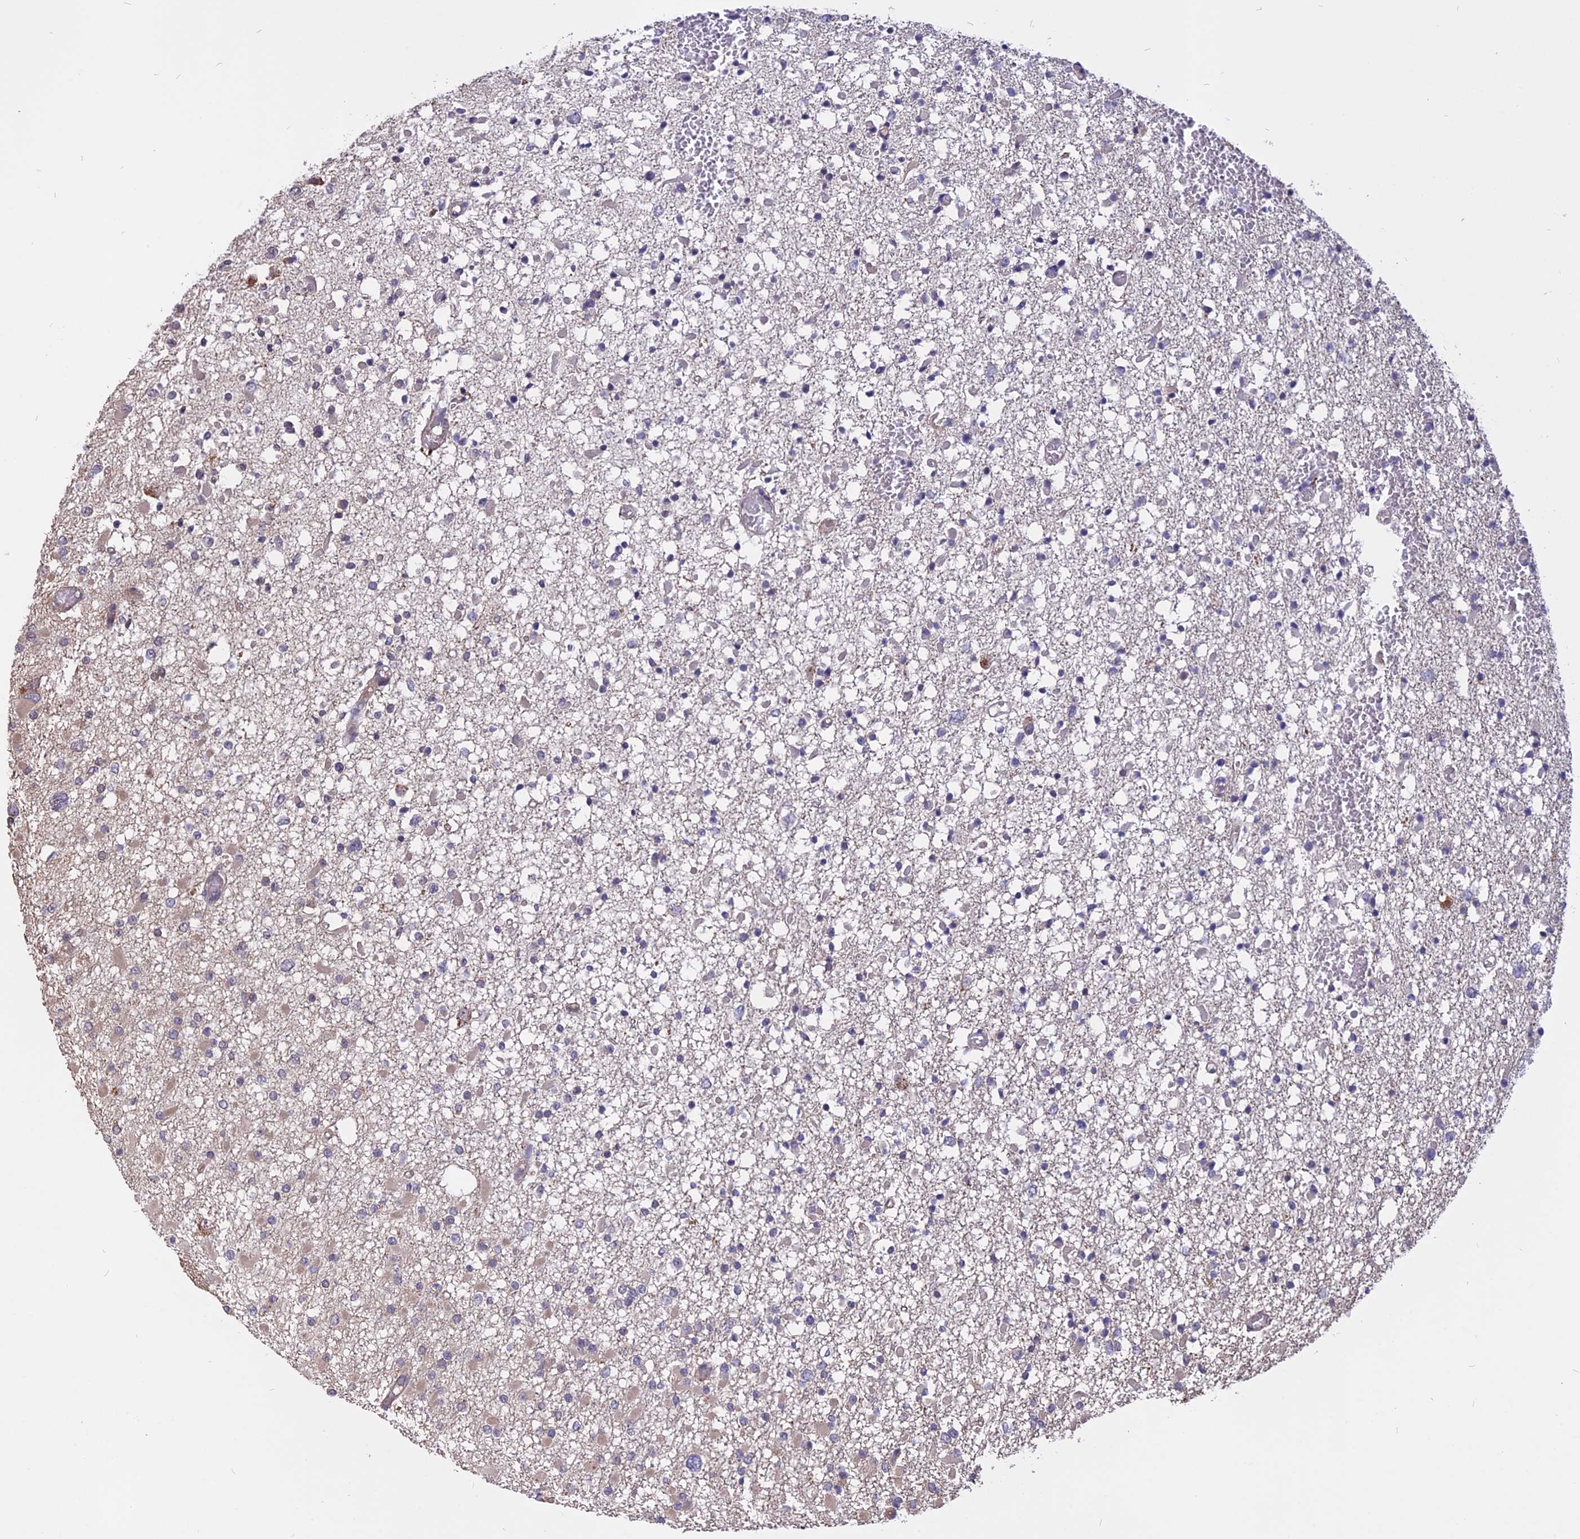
{"staining": {"intensity": "negative", "quantity": "none", "location": "none"}, "tissue": "glioma", "cell_type": "Tumor cells", "image_type": "cancer", "snomed": [{"axis": "morphology", "description": "Glioma, malignant, Low grade"}, {"axis": "topography", "description": "Brain"}], "caption": "This photomicrograph is of glioma stained with immunohistochemistry (IHC) to label a protein in brown with the nuclei are counter-stained blue. There is no staining in tumor cells.", "gene": "CARMIL2", "patient": {"sex": "female", "age": 22}}